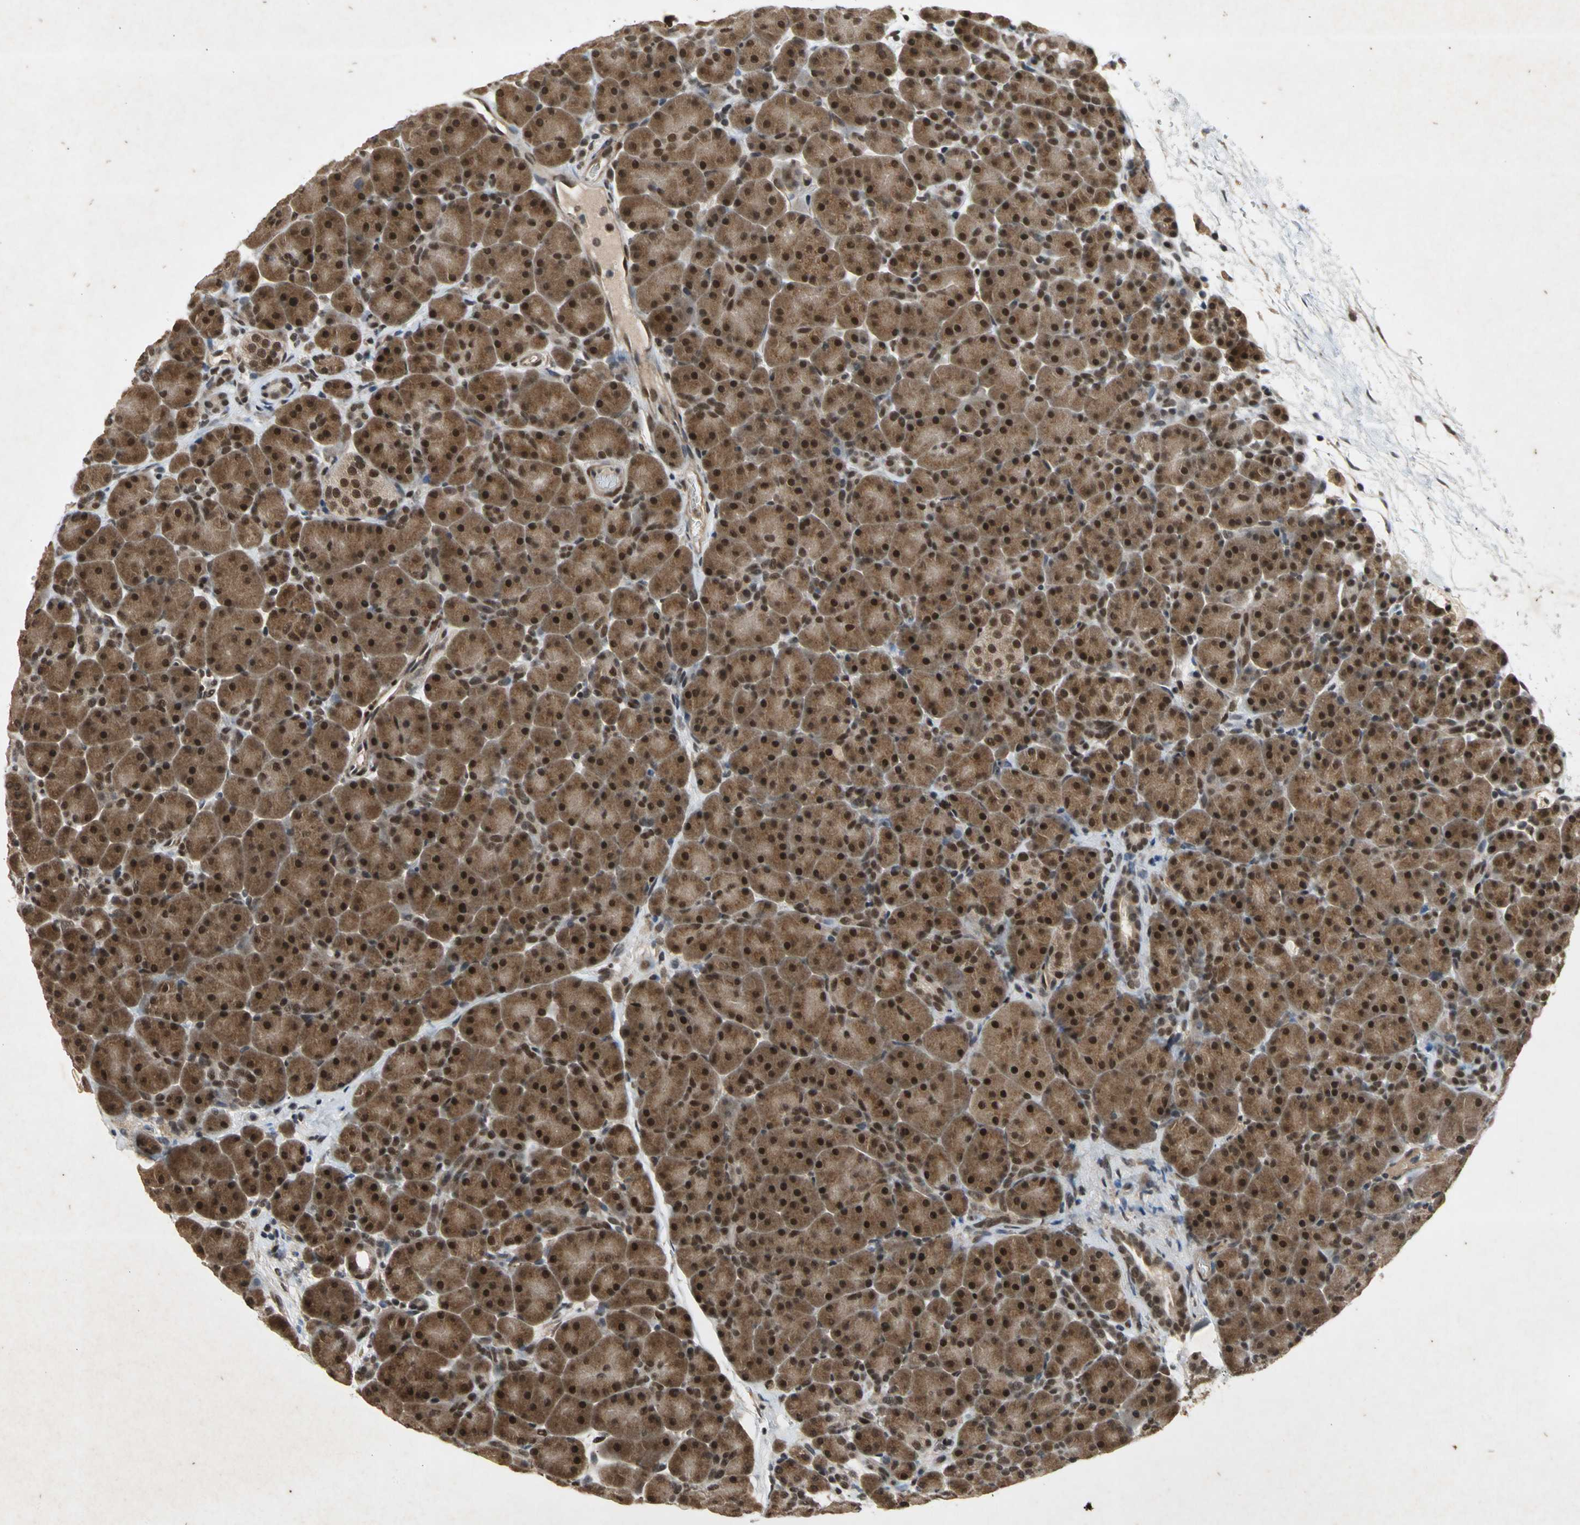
{"staining": {"intensity": "moderate", "quantity": ">75%", "location": "cytoplasmic/membranous"}, "tissue": "pancreas", "cell_type": "Exocrine glandular cells", "image_type": "normal", "snomed": [{"axis": "morphology", "description": "Normal tissue, NOS"}, {"axis": "topography", "description": "Pancreas"}], "caption": "Protein expression analysis of benign pancreas demonstrates moderate cytoplasmic/membranous staining in about >75% of exocrine glandular cells. The protein of interest is shown in brown color, while the nuclei are stained blue.", "gene": "NOTCH3", "patient": {"sex": "male", "age": 66}}